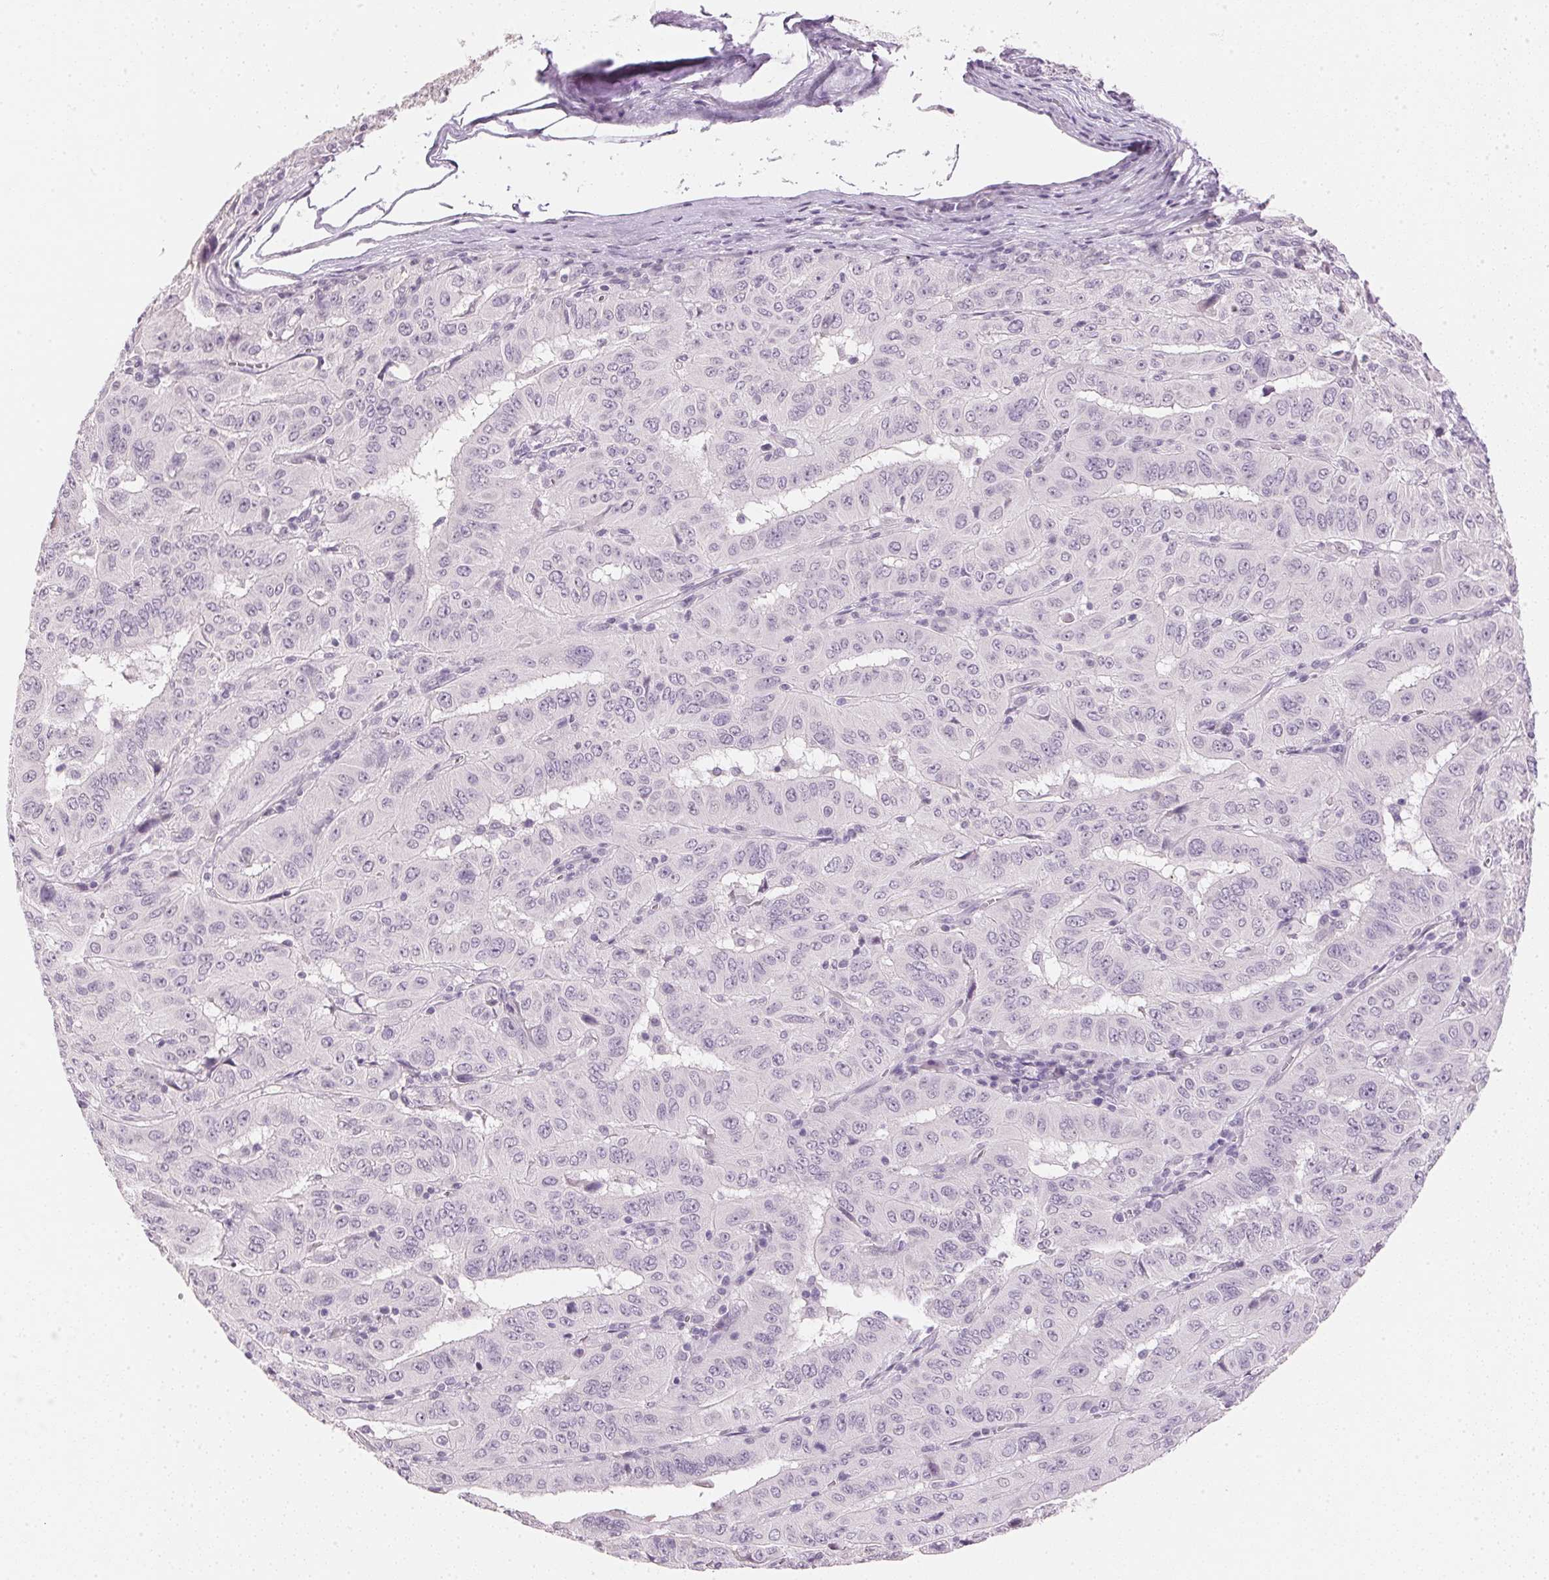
{"staining": {"intensity": "negative", "quantity": "none", "location": "none"}, "tissue": "pancreatic cancer", "cell_type": "Tumor cells", "image_type": "cancer", "snomed": [{"axis": "morphology", "description": "Adenocarcinoma, NOS"}, {"axis": "topography", "description": "Pancreas"}], "caption": "DAB (3,3'-diaminobenzidine) immunohistochemical staining of human pancreatic cancer shows no significant positivity in tumor cells. Nuclei are stained in blue.", "gene": "IGFBP1", "patient": {"sex": "male", "age": 63}}